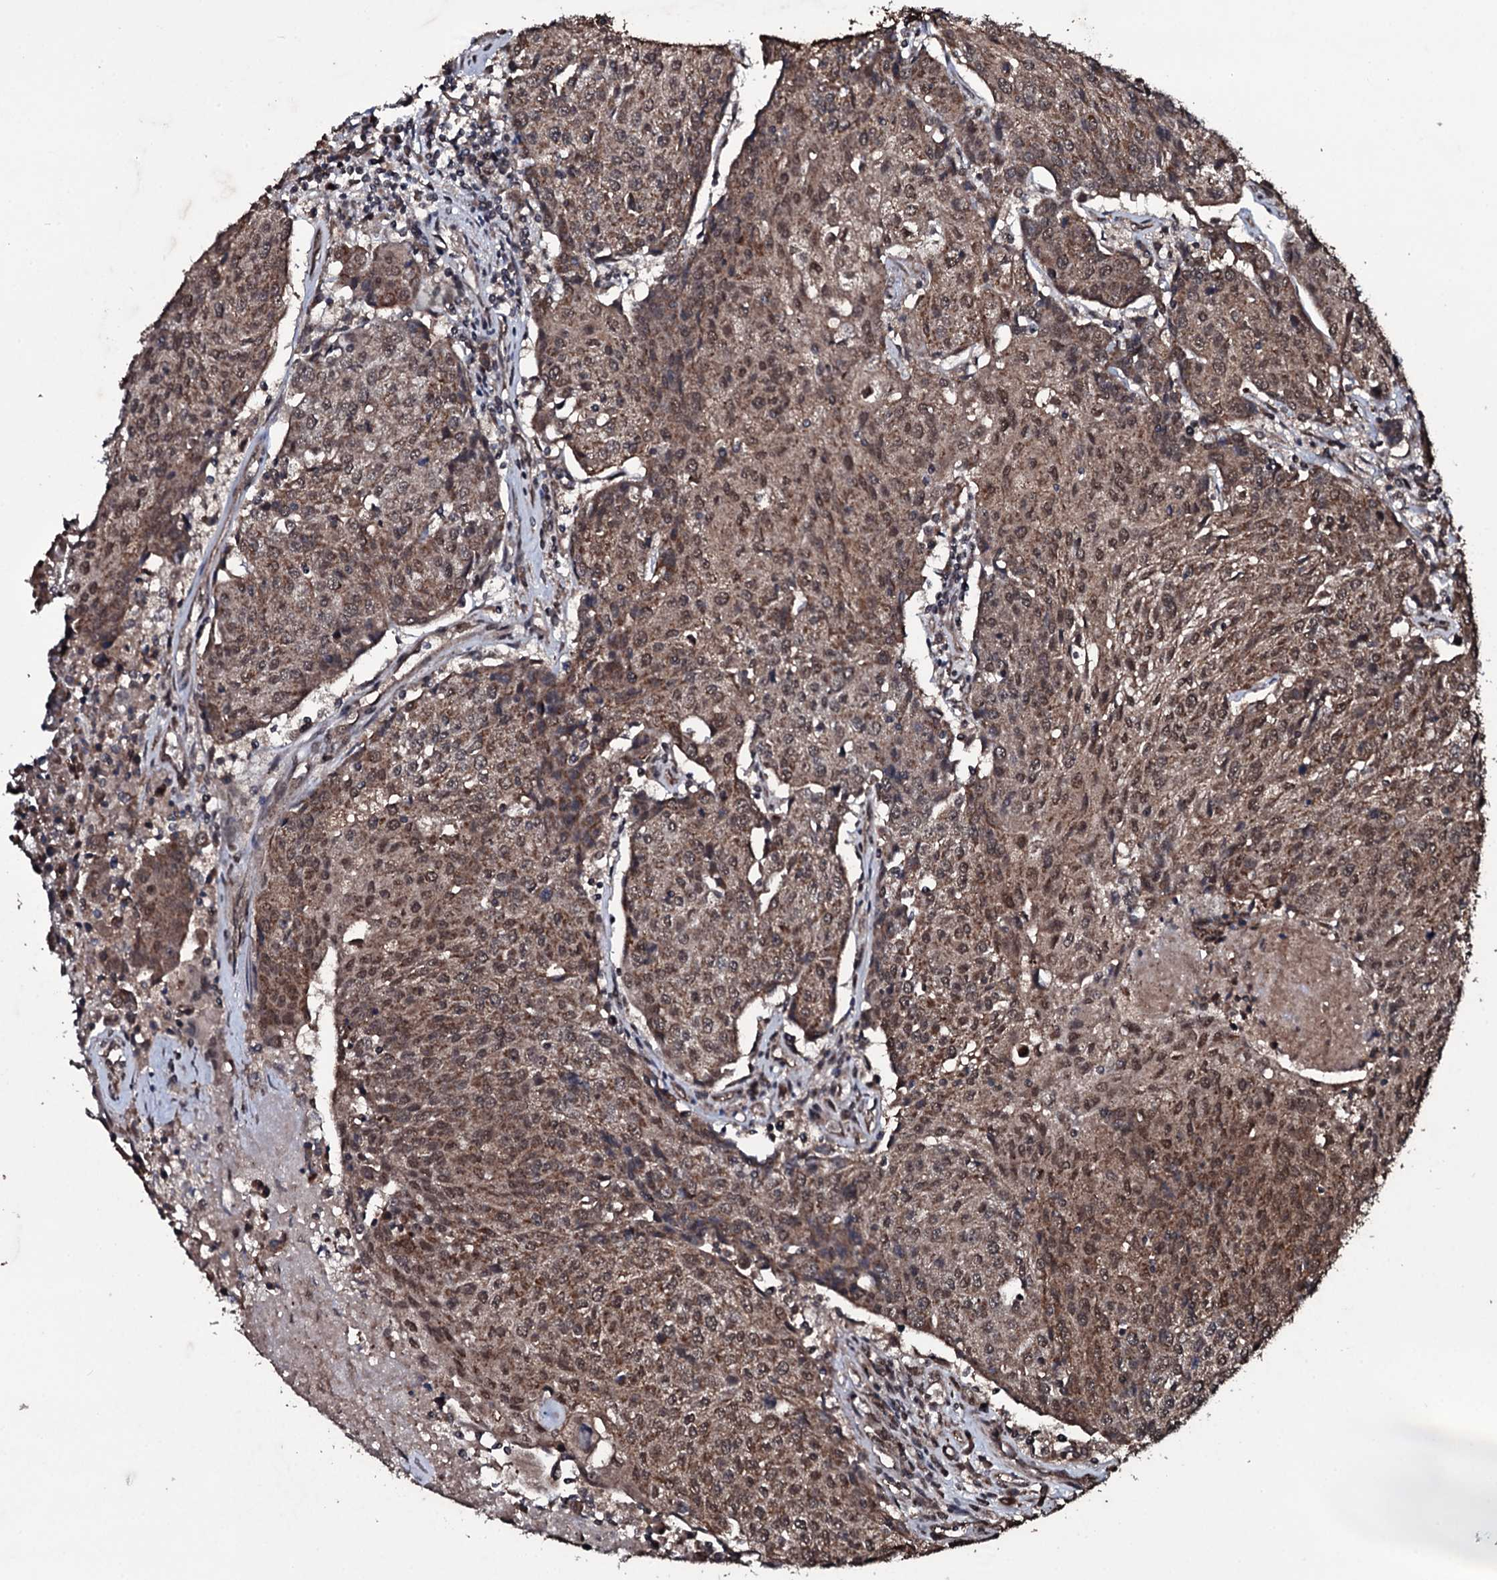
{"staining": {"intensity": "moderate", "quantity": ">75%", "location": "cytoplasmic/membranous,nuclear"}, "tissue": "urothelial cancer", "cell_type": "Tumor cells", "image_type": "cancer", "snomed": [{"axis": "morphology", "description": "Urothelial carcinoma, High grade"}, {"axis": "topography", "description": "Urinary bladder"}], "caption": "Urothelial cancer stained with IHC exhibits moderate cytoplasmic/membranous and nuclear staining in about >75% of tumor cells.", "gene": "MRPS31", "patient": {"sex": "female", "age": 85}}